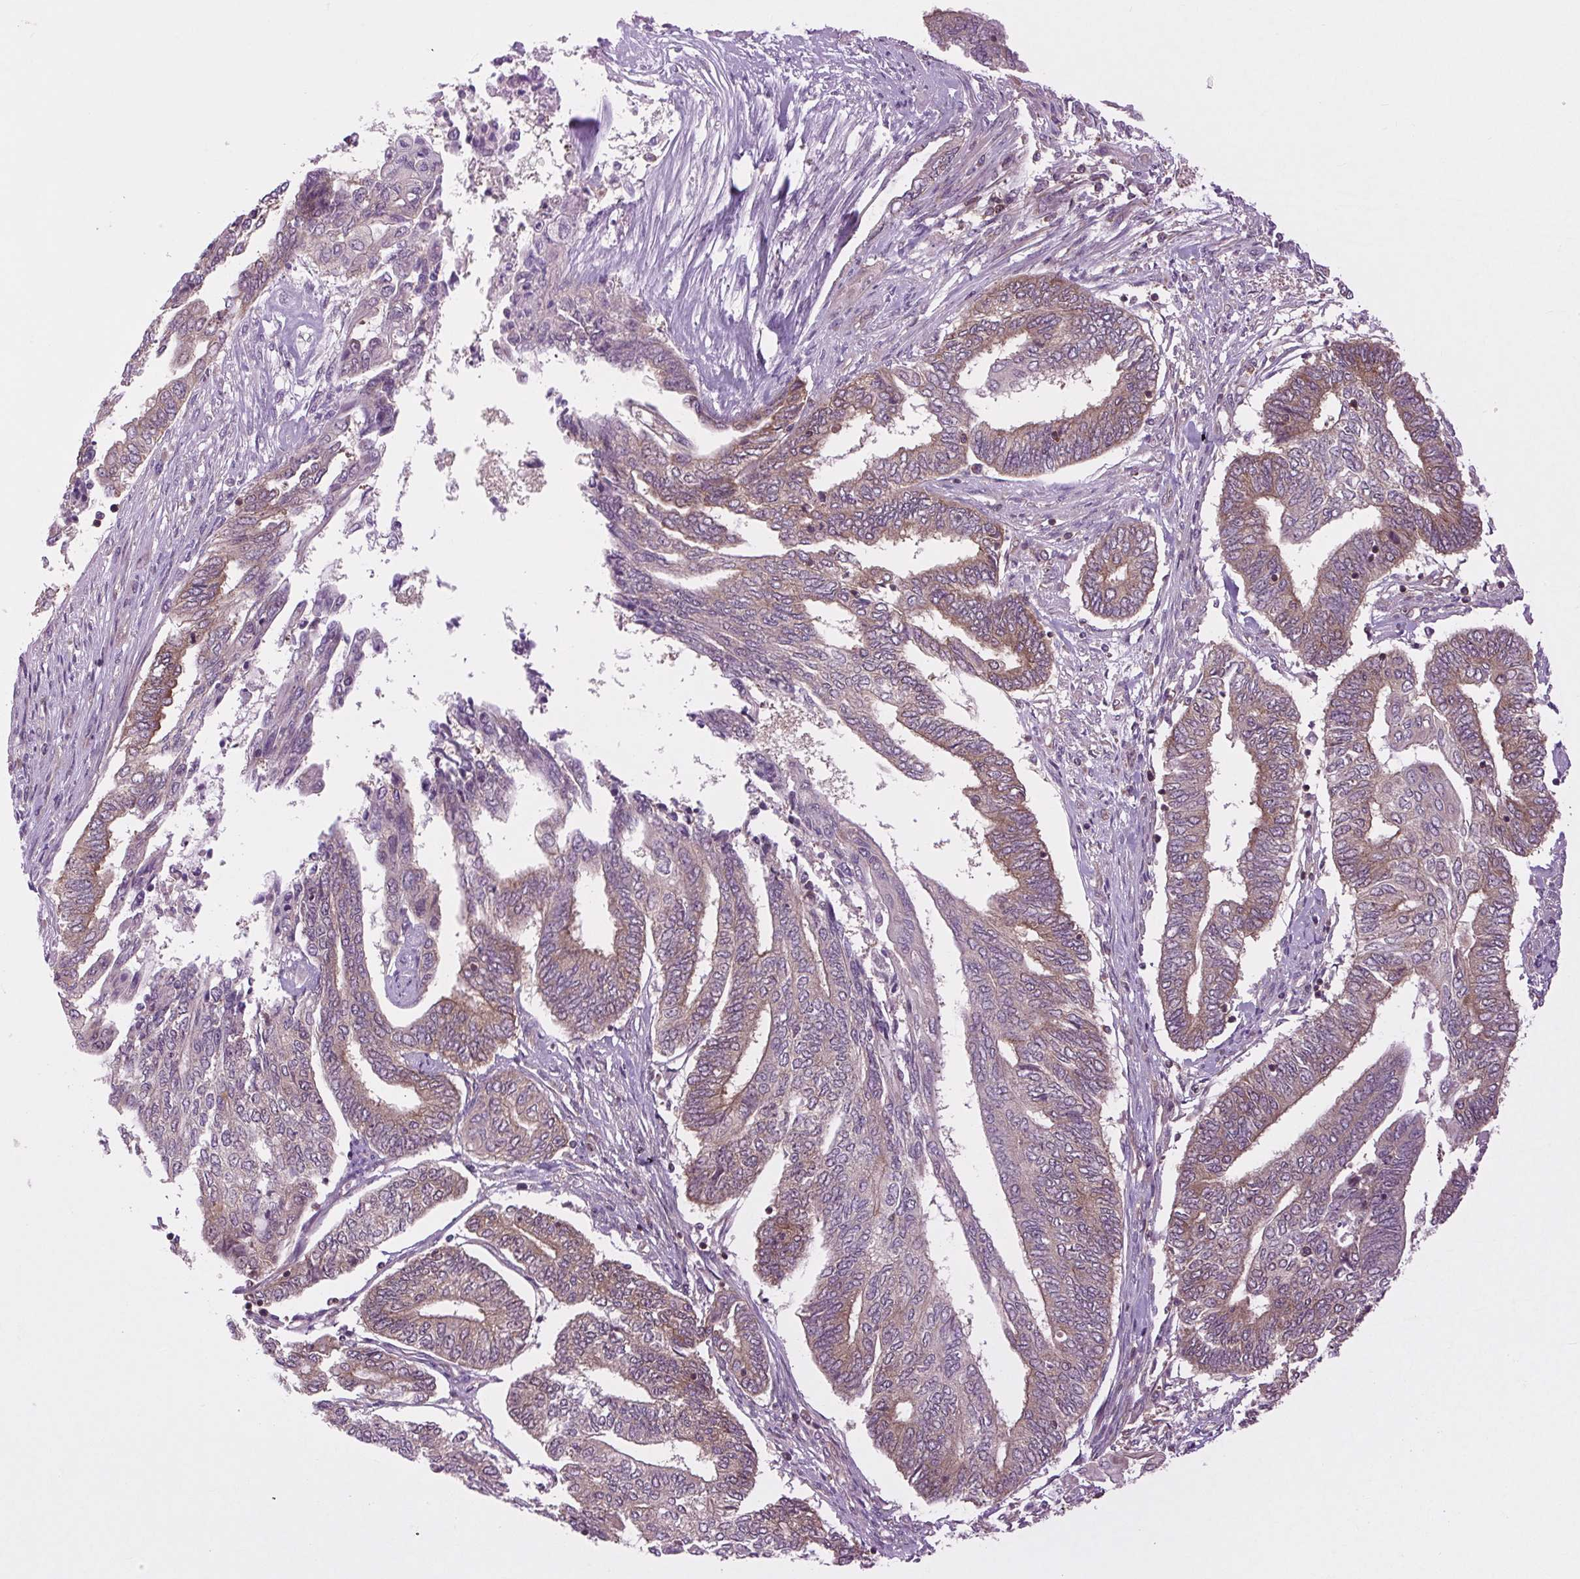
{"staining": {"intensity": "moderate", "quantity": "25%-75%", "location": "cytoplasmic/membranous"}, "tissue": "endometrial cancer", "cell_type": "Tumor cells", "image_type": "cancer", "snomed": [{"axis": "morphology", "description": "Adenocarcinoma, NOS"}, {"axis": "topography", "description": "Uterus"}, {"axis": "topography", "description": "Endometrium"}], "caption": "Immunohistochemical staining of human endometrial adenocarcinoma exhibits medium levels of moderate cytoplasmic/membranous expression in approximately 25%-75% of tumor cells.", "gene": "PLCG1", "patient": {"sex": "female", "age": 70}}